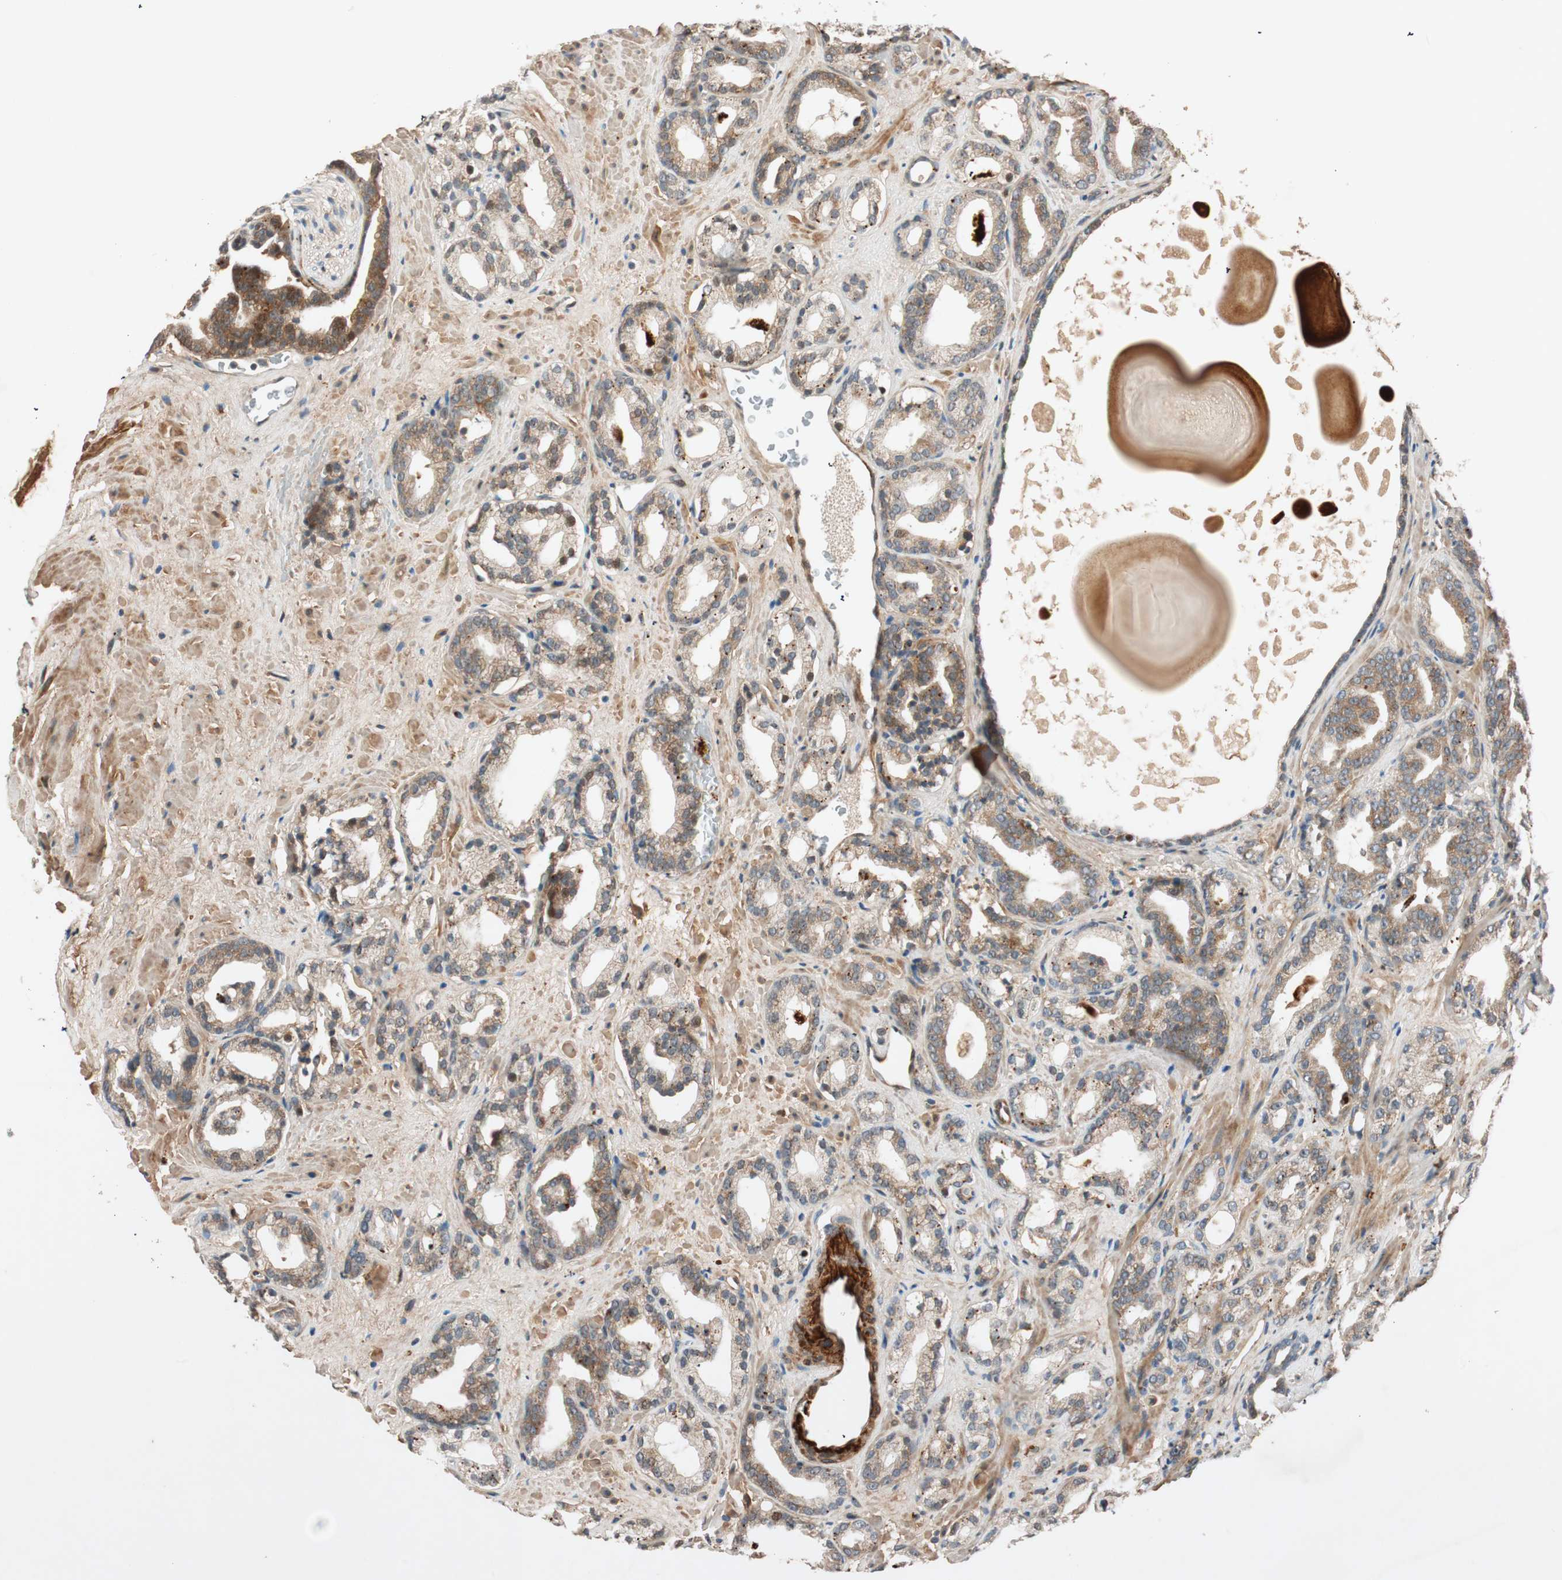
{"staining": {"intensity": "weak", "quantity": ">75%", "location": "cytoplasmic/membranous"}, "tissue": "prostate cancer", "cell_type": "Tumor cells", "image_type": "cancer", "snomed": [{"axis": "morphology", "description": "Adenocarcinoma, Low grade"}, {"axis": "topography", "description": "Prostate"}], "caption": "Immunohistochemistry (IHC) of prostate adenocarcinoma (low-grade) demonstrates low levels of weak cytoplasmic/membranous staining in about >75% of tumor cells.", "gene": "EPHA6", "patient": {"sex": "male", "age": 63}}